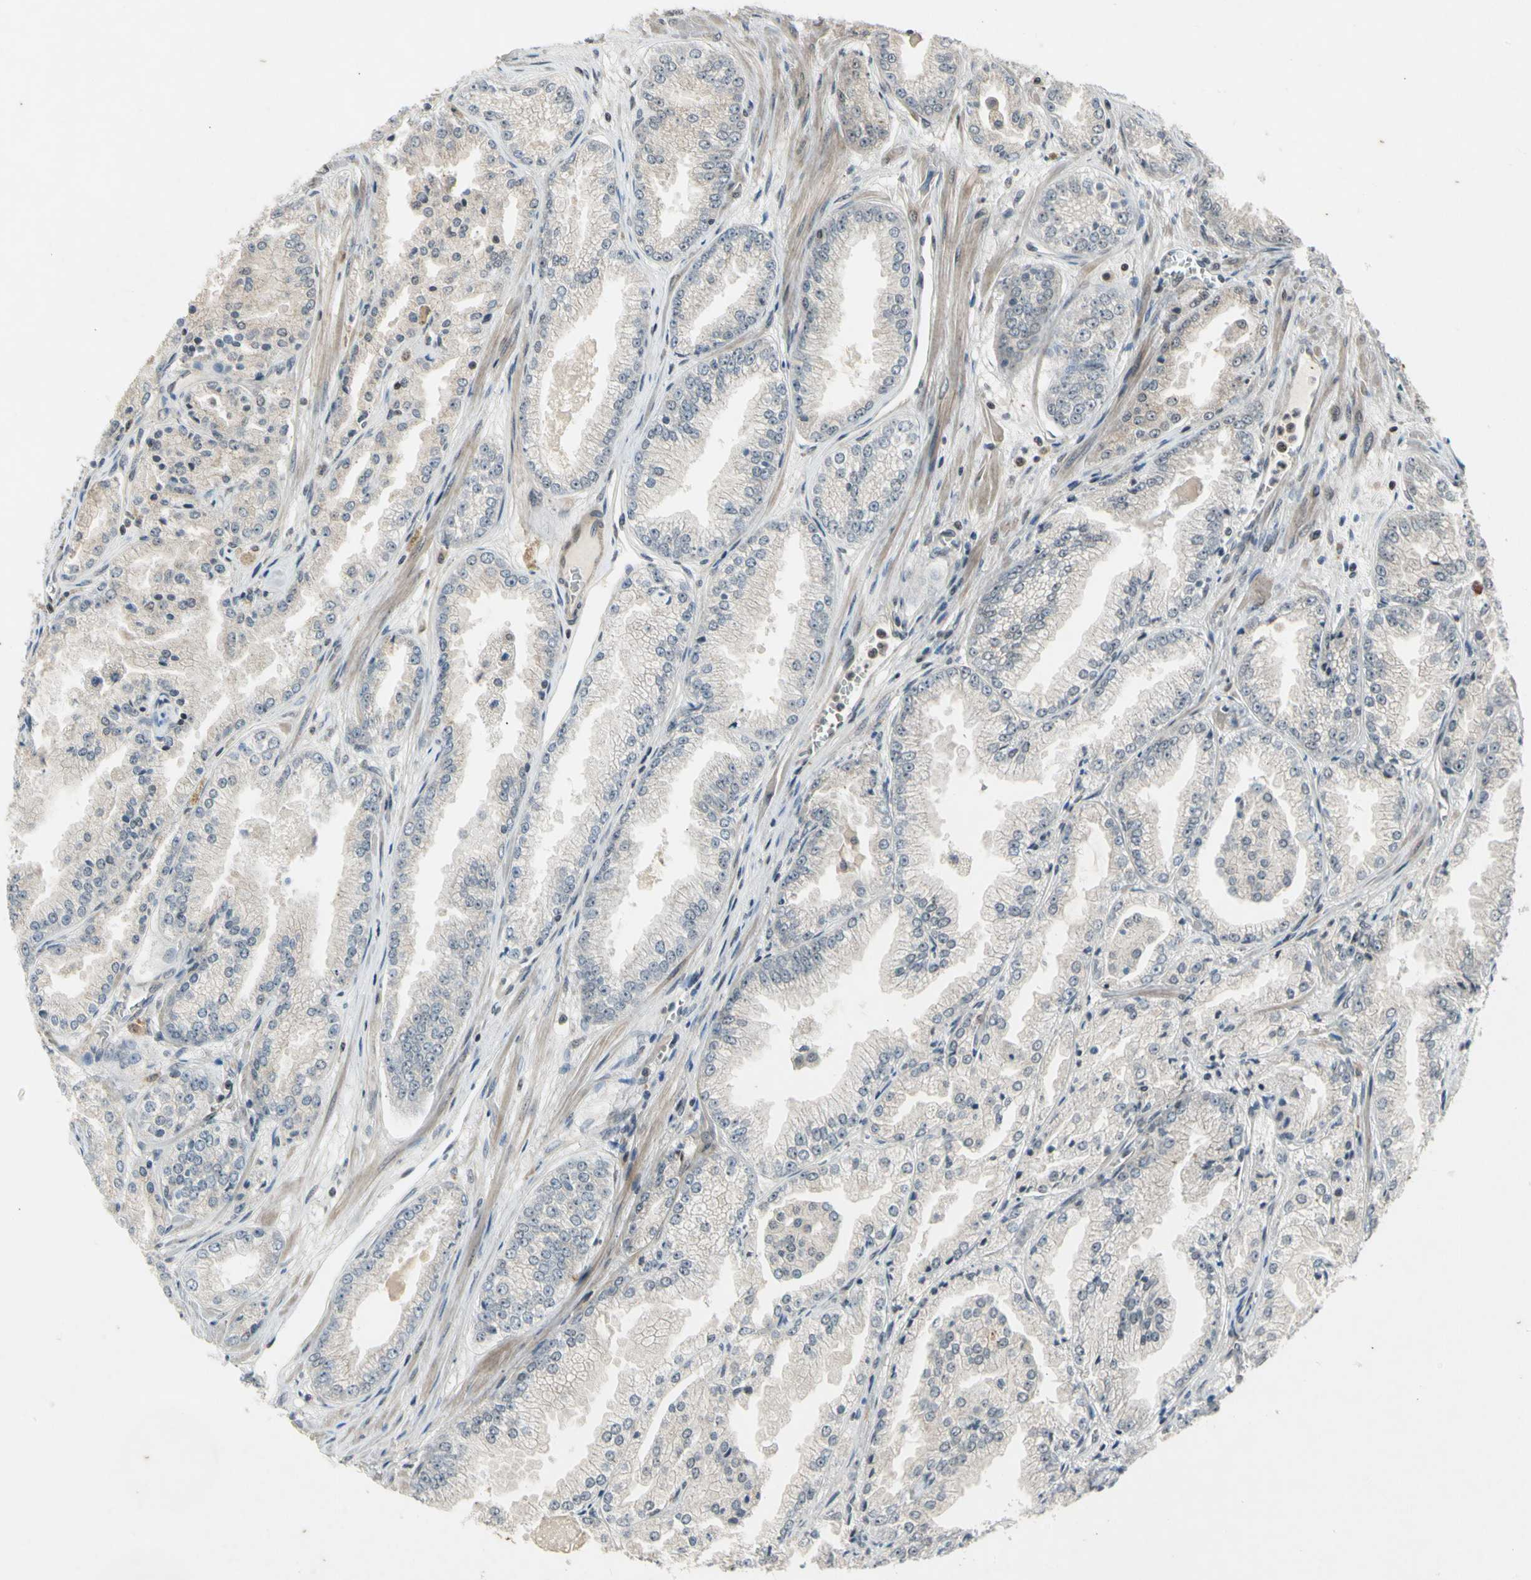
{"staining": {"intensity": "weak", "quantity": "<25%", "location": "cytoplasmic/membranous"}, "tissue": "prostate cancer", "cell_type": "Tumor cells", "image_type": "cancer", "snomed": [{"axis": "morphology", "description": "Adenocarcinoma, High grade"}, {"axis": "topography", "description": "Prostate"}], "caption": "Immunohistochemical staining of prostate adenocarcinoma (high-grade) shows no significant expression in tumor cells.", "gene": "EFNB2", "patient": {"sex": "male", "age": 61}}